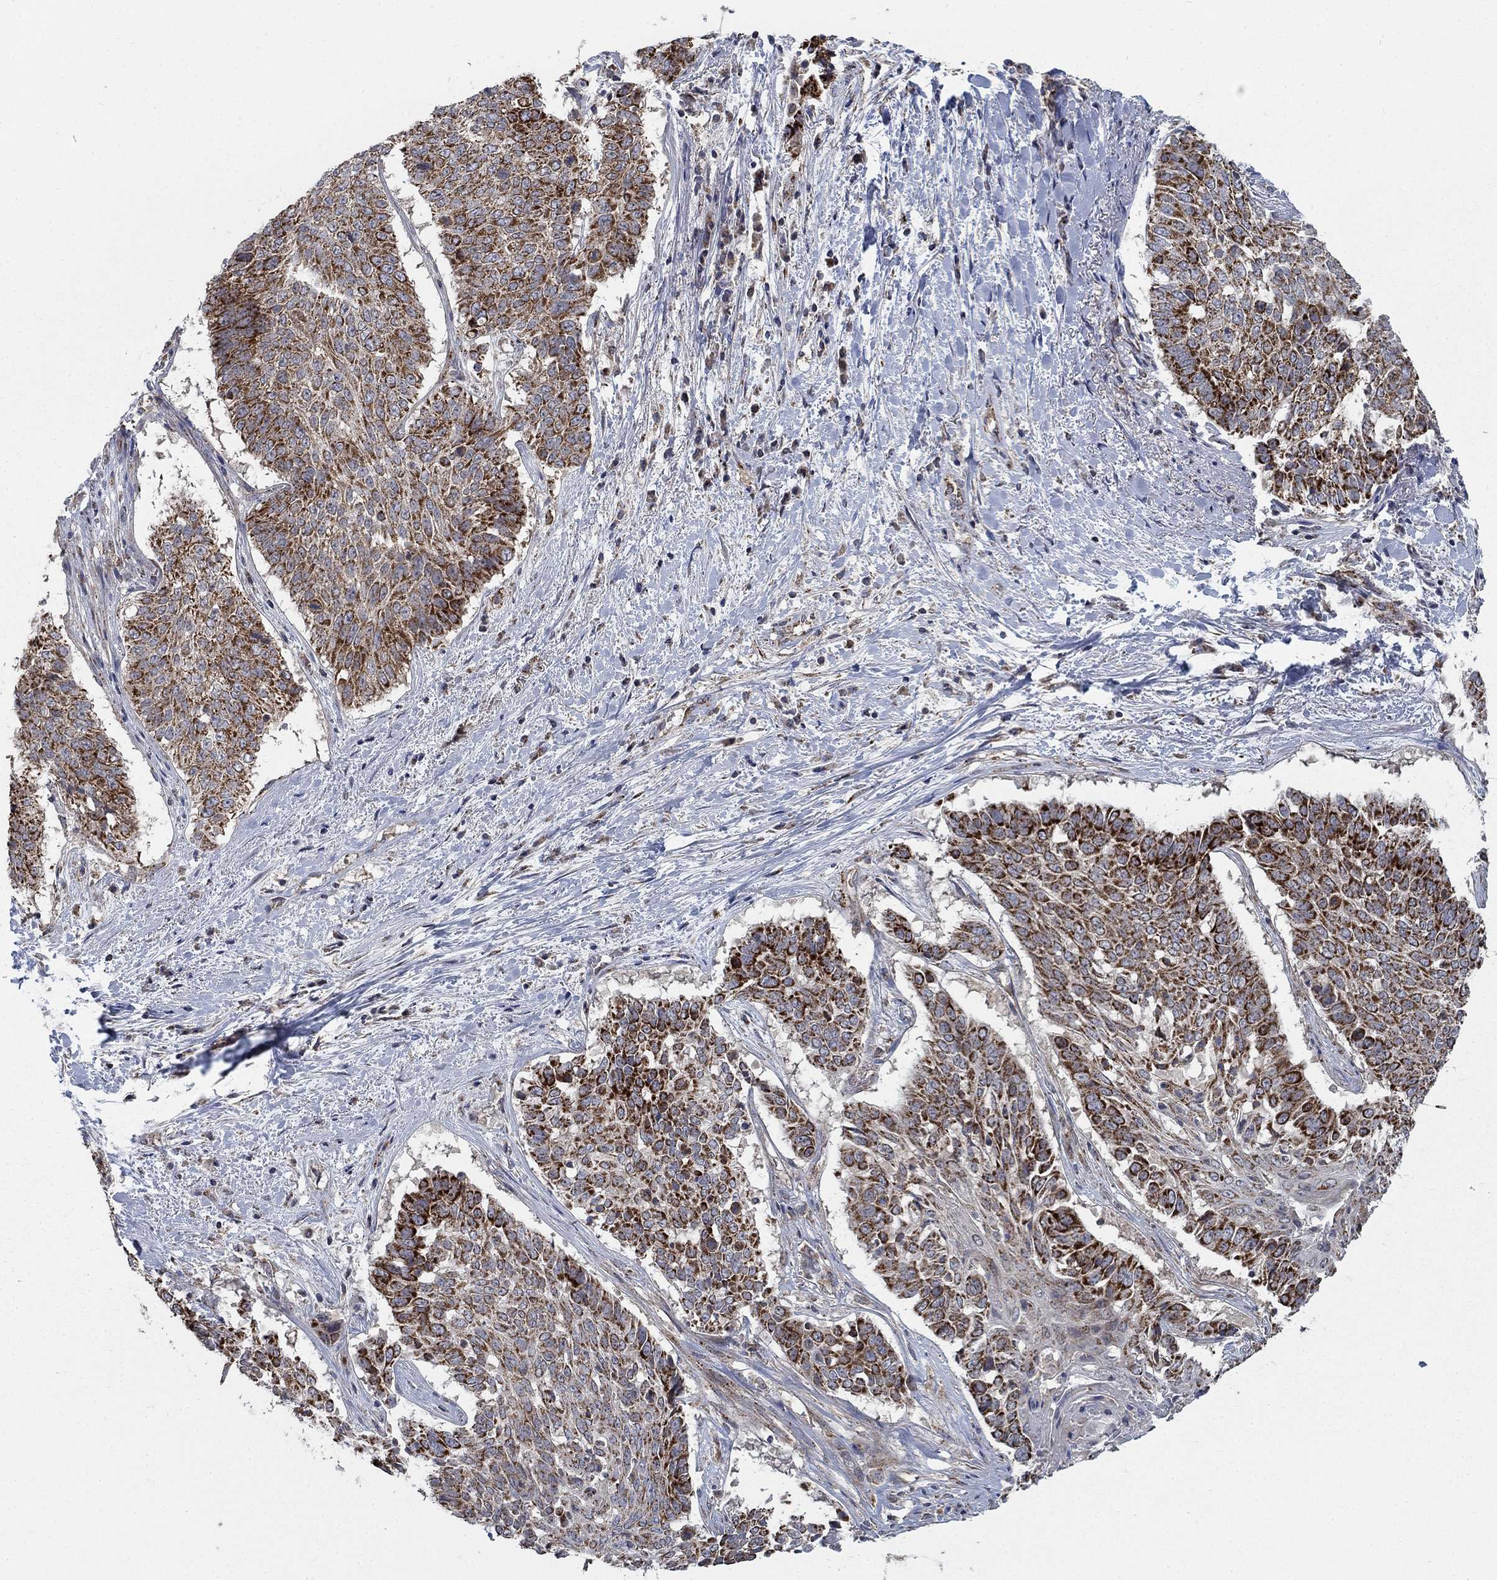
{"staining": {"intensity": "strong", "quantity": "25%-75%", "location": "cytoplasmic/membranous"}, "tissue": "lung cancer", "cell_type": "Tumor cells", "image_type": "cancer", "snomed": [{"axis": "morphology", "description": "Squamous cell carcinoma, NOS"}, {"axis": "topography", "description": "Lung"}], "caption": "The immunohistochemical stain highlights strong cytoplasmic/membranous expression in tumor cells of lung cancer (squamous cell carcinoma) tissue. (Brightfield microscopy of DAB IHC at high magnification).", "gene": "NME7", "patient": {"sex": "male", "age": 64}}